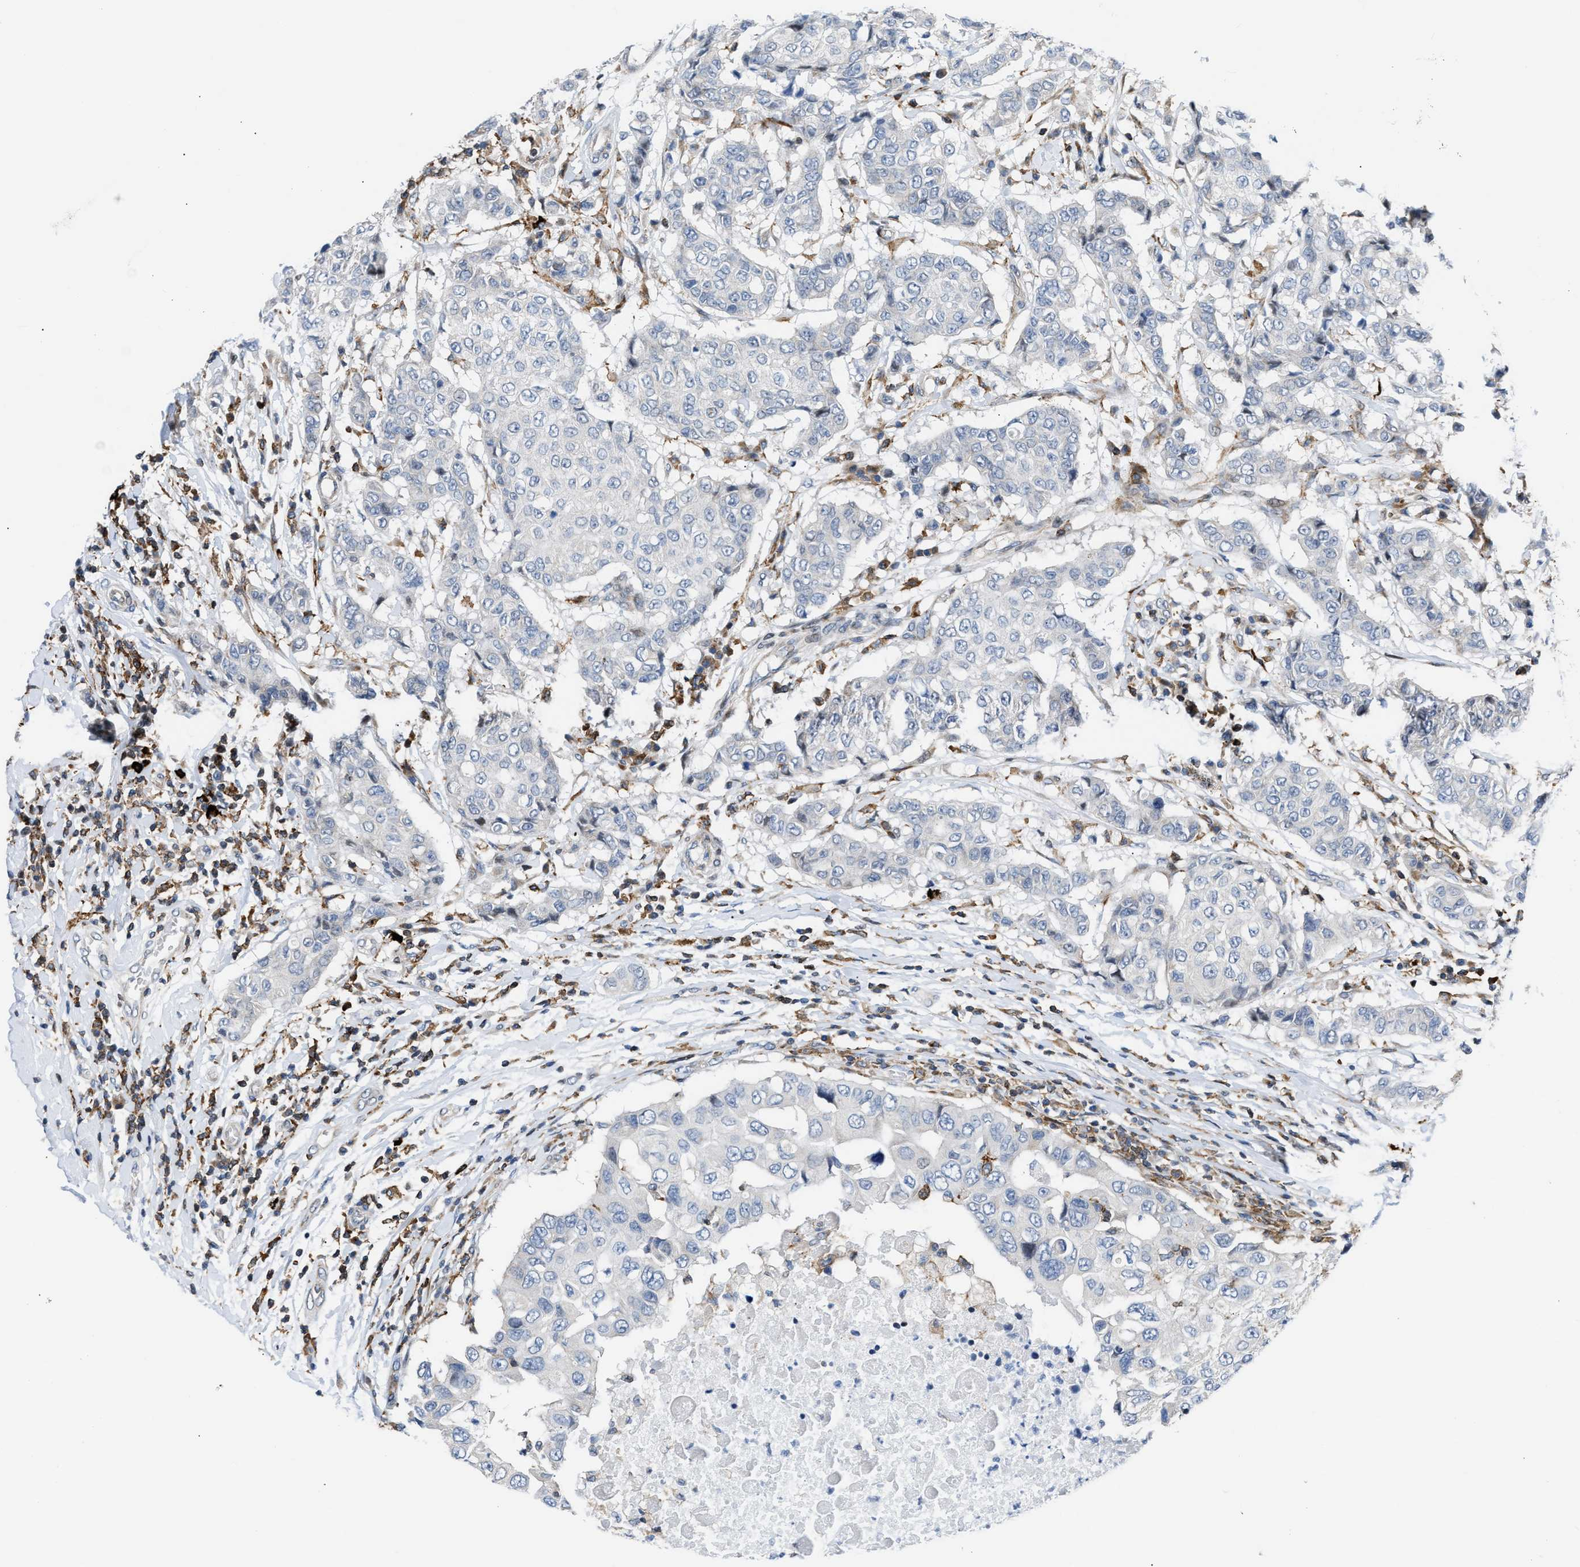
{"staining": {"intensity": "negative", "quantity": "none", "location": "none"}, "tissue": "breast cancer", "cell_type": "Tumor cells", "image_type": "cancer", "snomed": [{"axis": "morphology", "description": "Duct carcinoma"}, {"axis": "topography", "description": "Breast"}], "caption": "Immunohistochemistry micrograph of neoplastic tissue: human breast cancer stained with DAB exhibits no significant protein expression in tumor cells. (DAB (3,3'-diaminobenzidine) IHC visualized using brightfield microscopy, high magnification).", "gene": "ATP9A", "patient": {"sex": "female", "age": 27}}